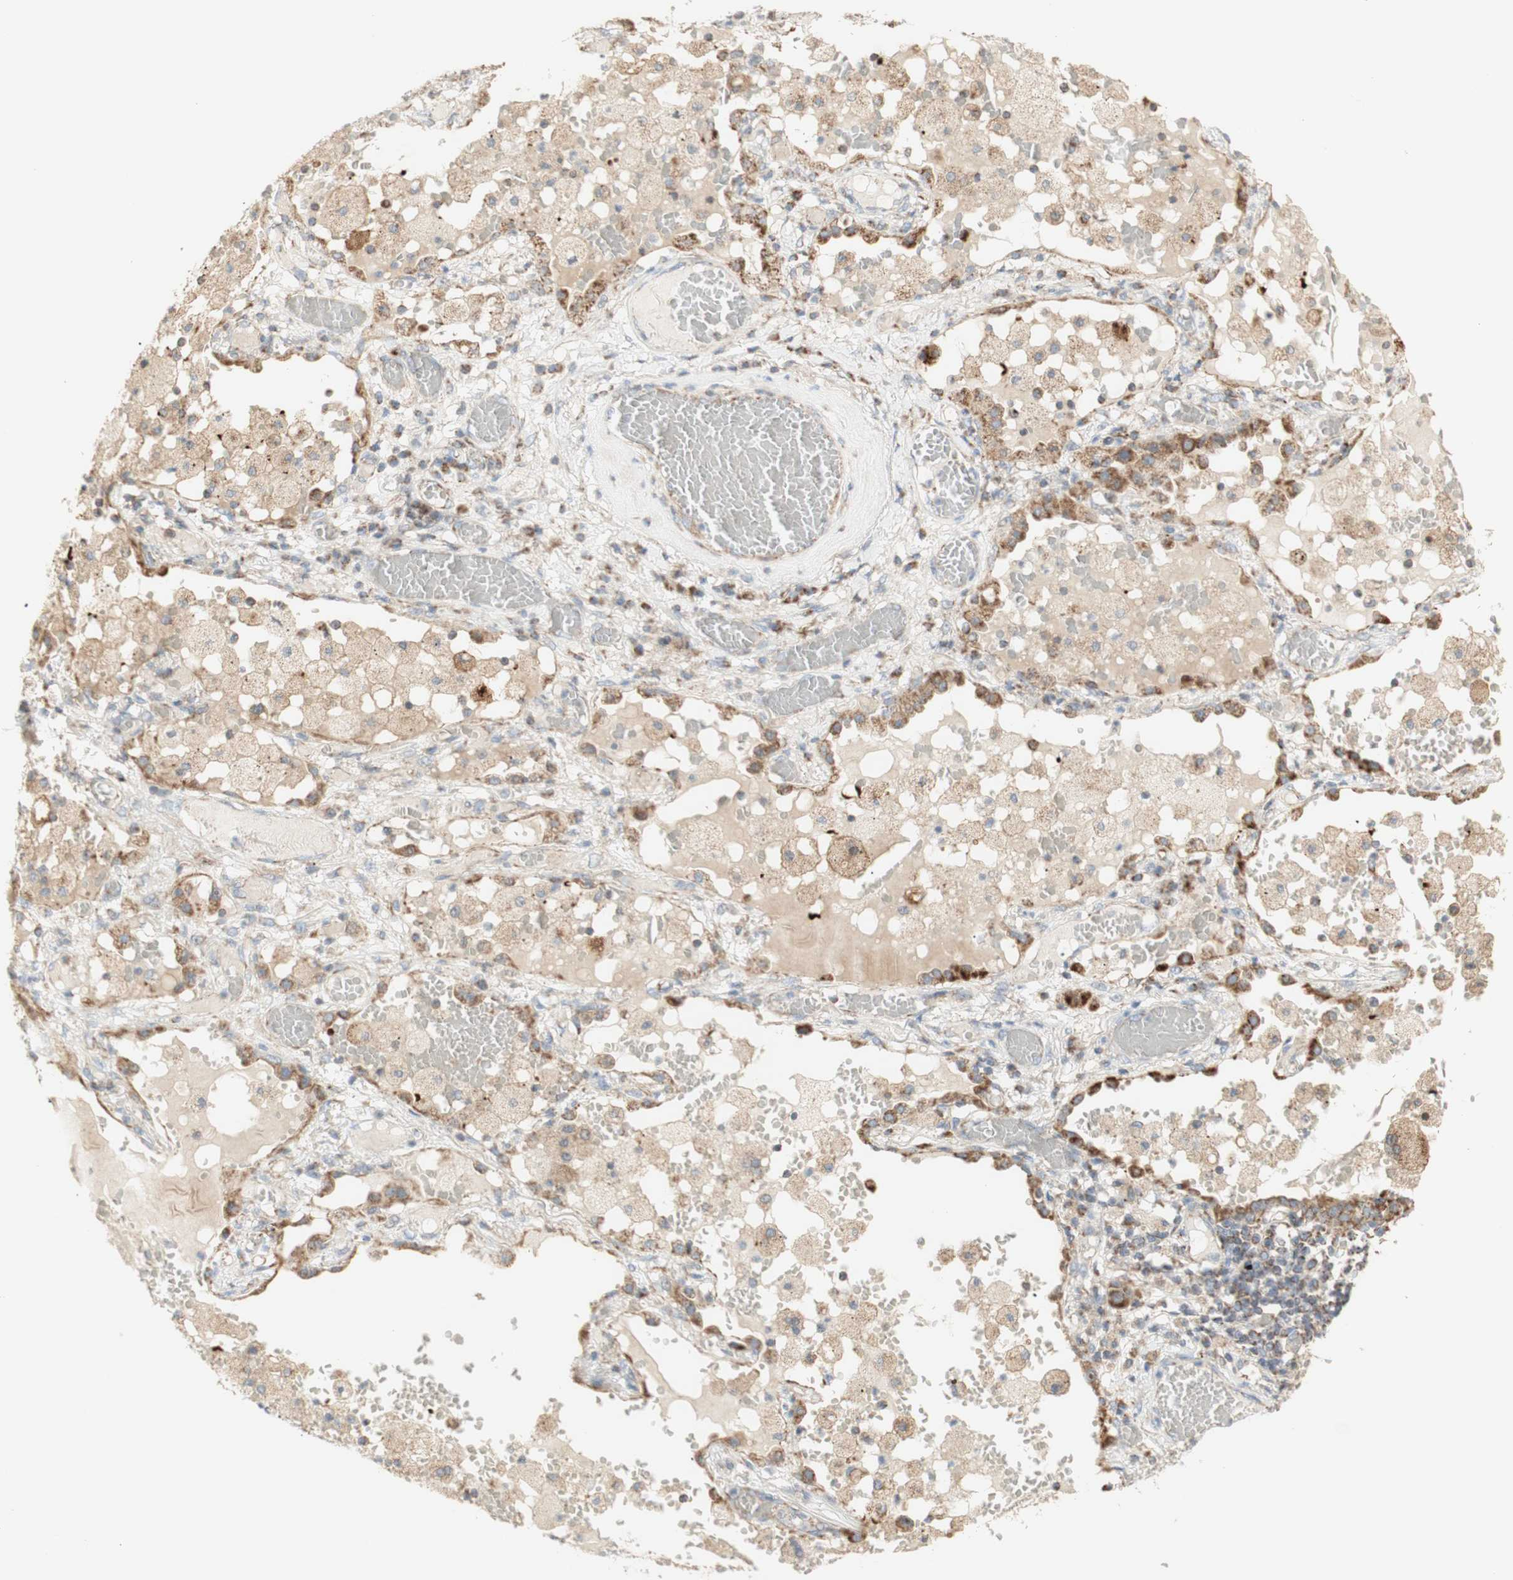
{"staining": {"intensity": "moderate", "quantity": ">75%", "location": "cytoplasmic/membranous"}, "tissue": "lung cancer", "cell_type": "Tumor cells", "image_type": "cancer", "snomed": [{"axis": "morphology", "description": "Squamous cell carcinoma, NOS"}, {"axis": "topography", "description": "Lung"}], "caption": "Immunohistochemical staining of human squamous cell carcinoma (lung) exhibits moderate cytoplasmic/membranous protein staining in approximately >75% of tumor cells. The staining is performed using DAB brown chromogen to label protein expression. The nuclei are counter-stained blue using hematoxylin.", "gene": "LETM1", "patient": {"sex": "male", "age": 71}}